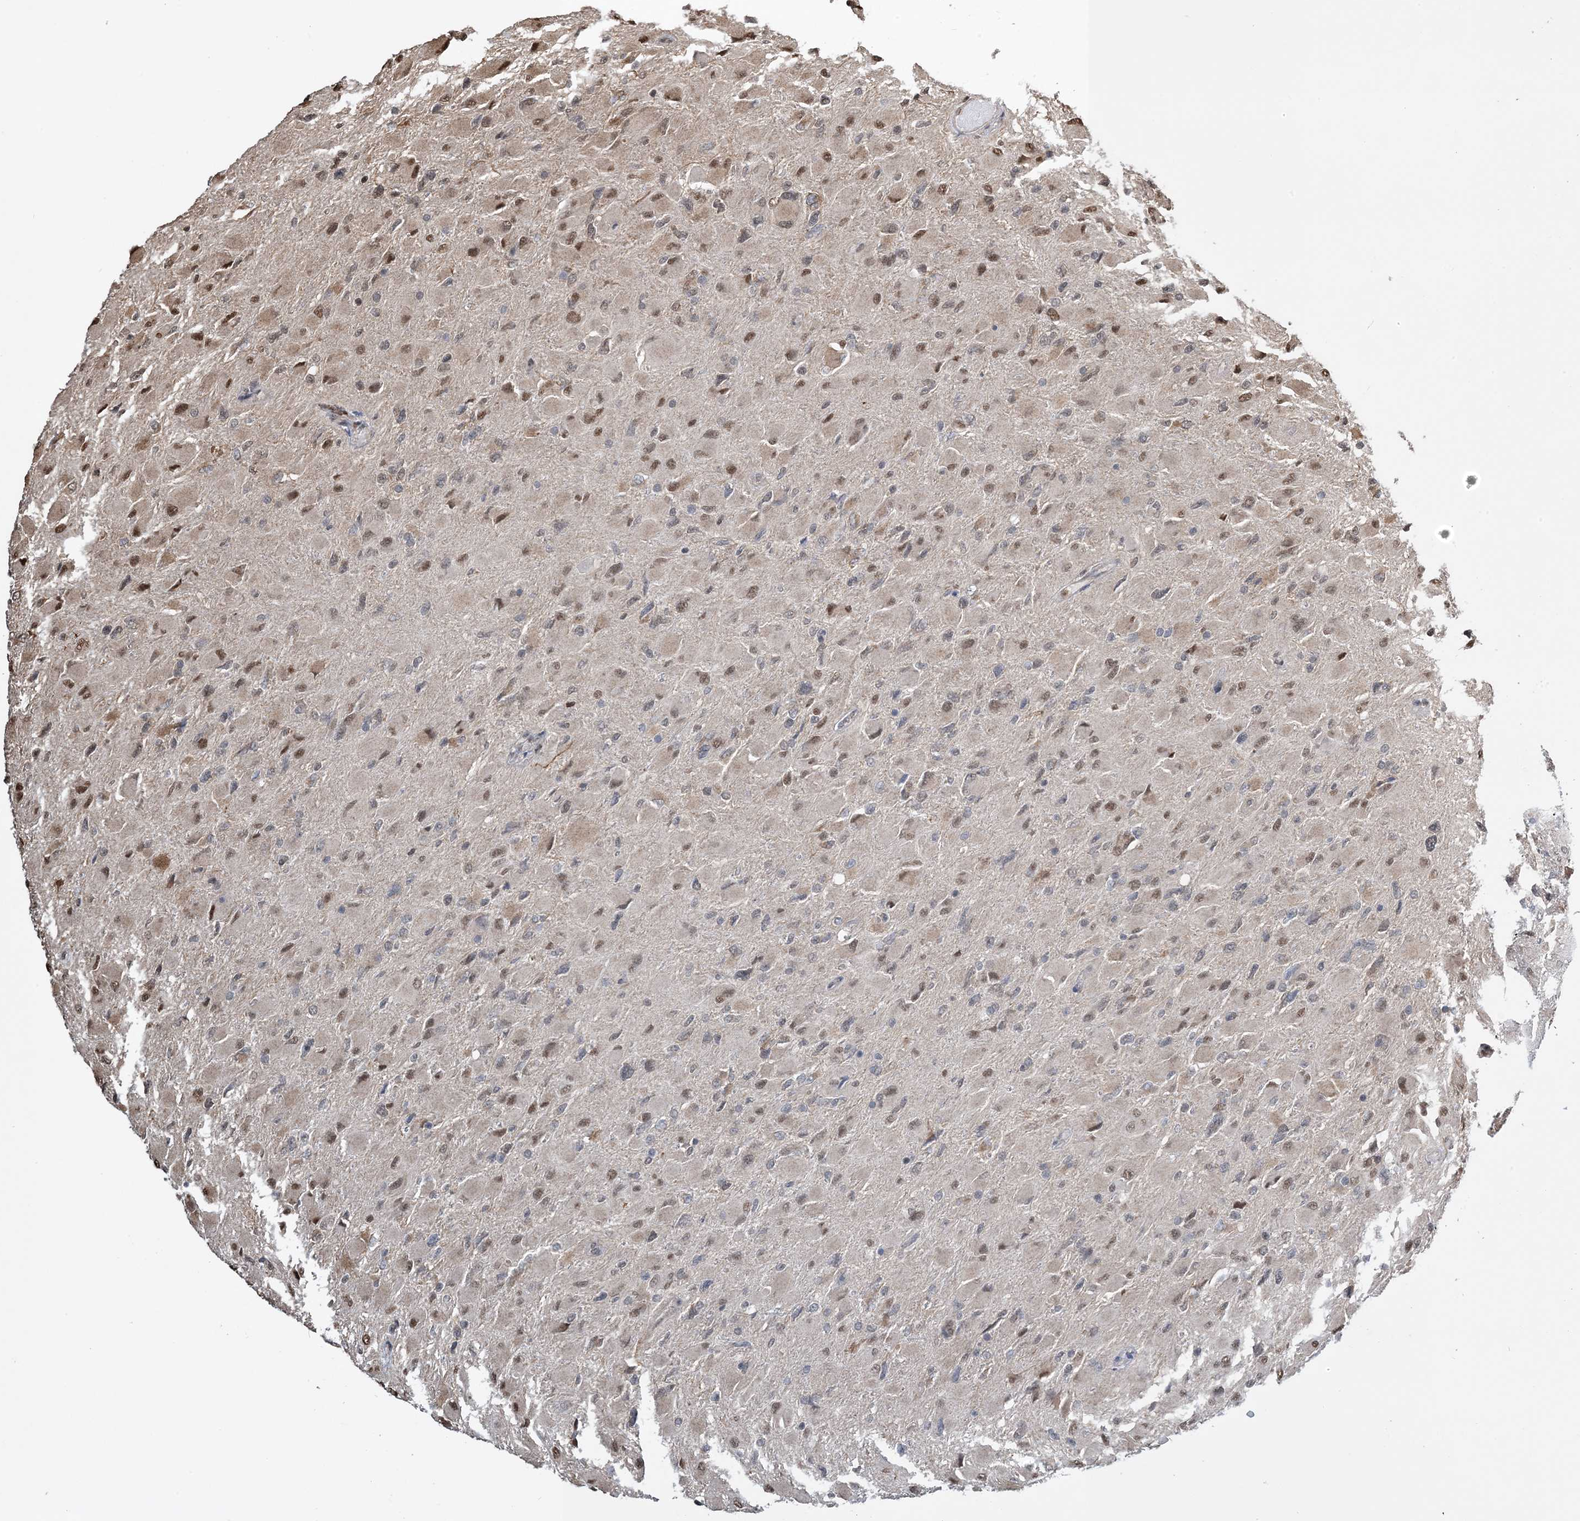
{"staining": {"intensity": "moderate", "quantity": "25%-75%", "location": "nuclear"}, "tissue": "glioma", "cell_type": "Tumor cells", "image_type": "cancer", "snomed": [{"axis": "morphology", "description": "Glioma, malignant, High grade"}, {"axis": "topography", "description": "Cerebral cortex"}], "caption": "High-power microscopy captured an immunohistochemistry (IHC) photomicrograph of malignant glioma (high-grade), revealing moderate nuclear positivity in approximately 25%-75% of tumor cells.", "gene": "HSPA1A", "patient": {"sex": "female", "age": 36}}